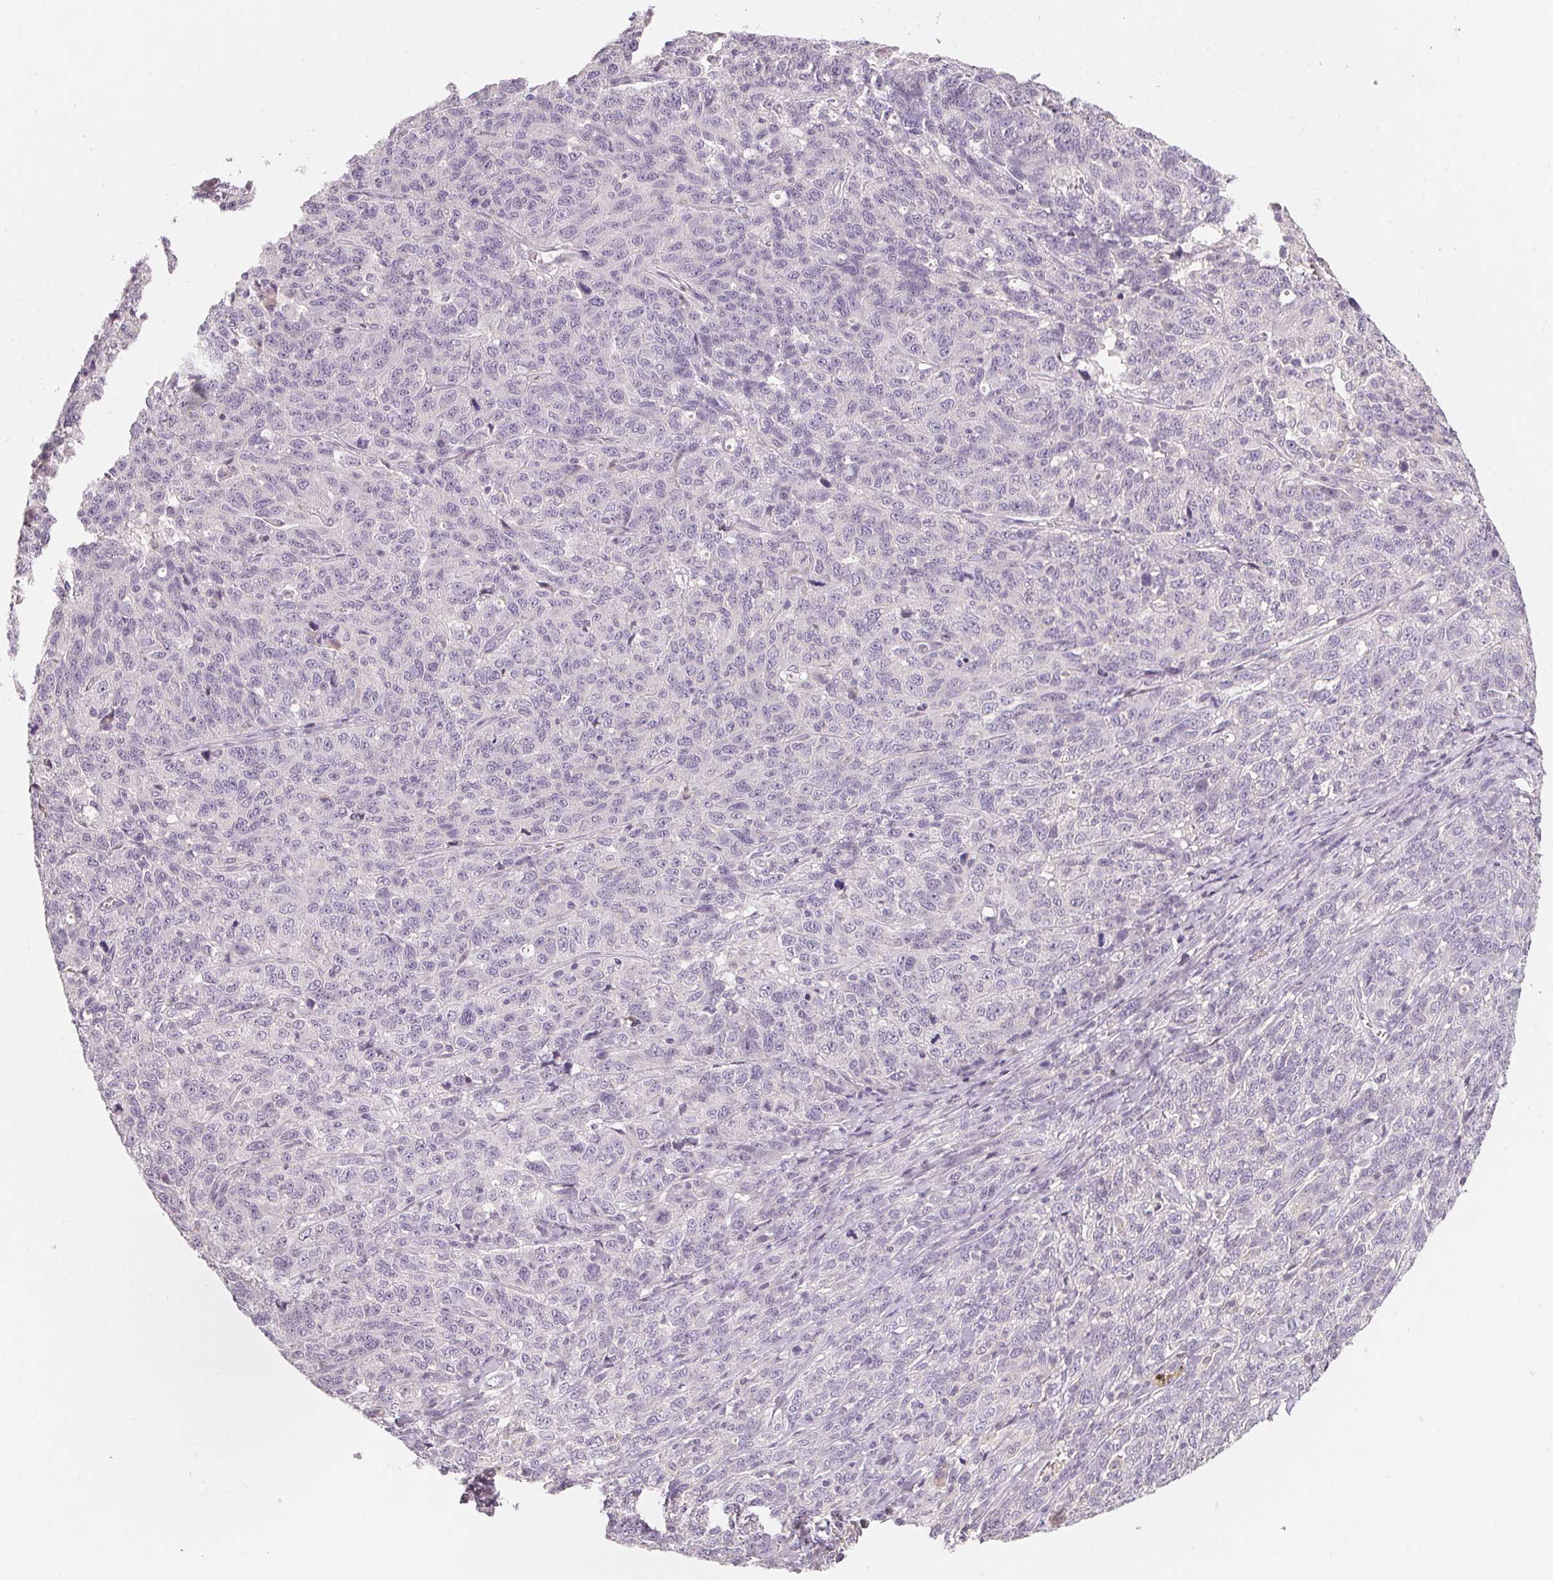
{"staining": {"intensity": "negative", "quantity": "none", "location": "none"}, "tissue": "ovarian cancer", "cell_type": "Tumor cells", "image_type": "cancer", "snomed": [{"axis": "morphology", "description": "Cystadenocarcinoma, serous, NOS"}, {"axis": "topography", "description": "Ovary"}], "caption": "IHC micrograph of human serous cystadenocarcinoma (ovarian) stained for a protein (brown), which shows no expression in tumor cells. Brightfield microscopy of immunohistochemistry stained with DAB (brown) and hematoxylin (blue), captured at high magnification.", "gene": "ANKRD31", "patient": {"sex": "female", "age": 71}}